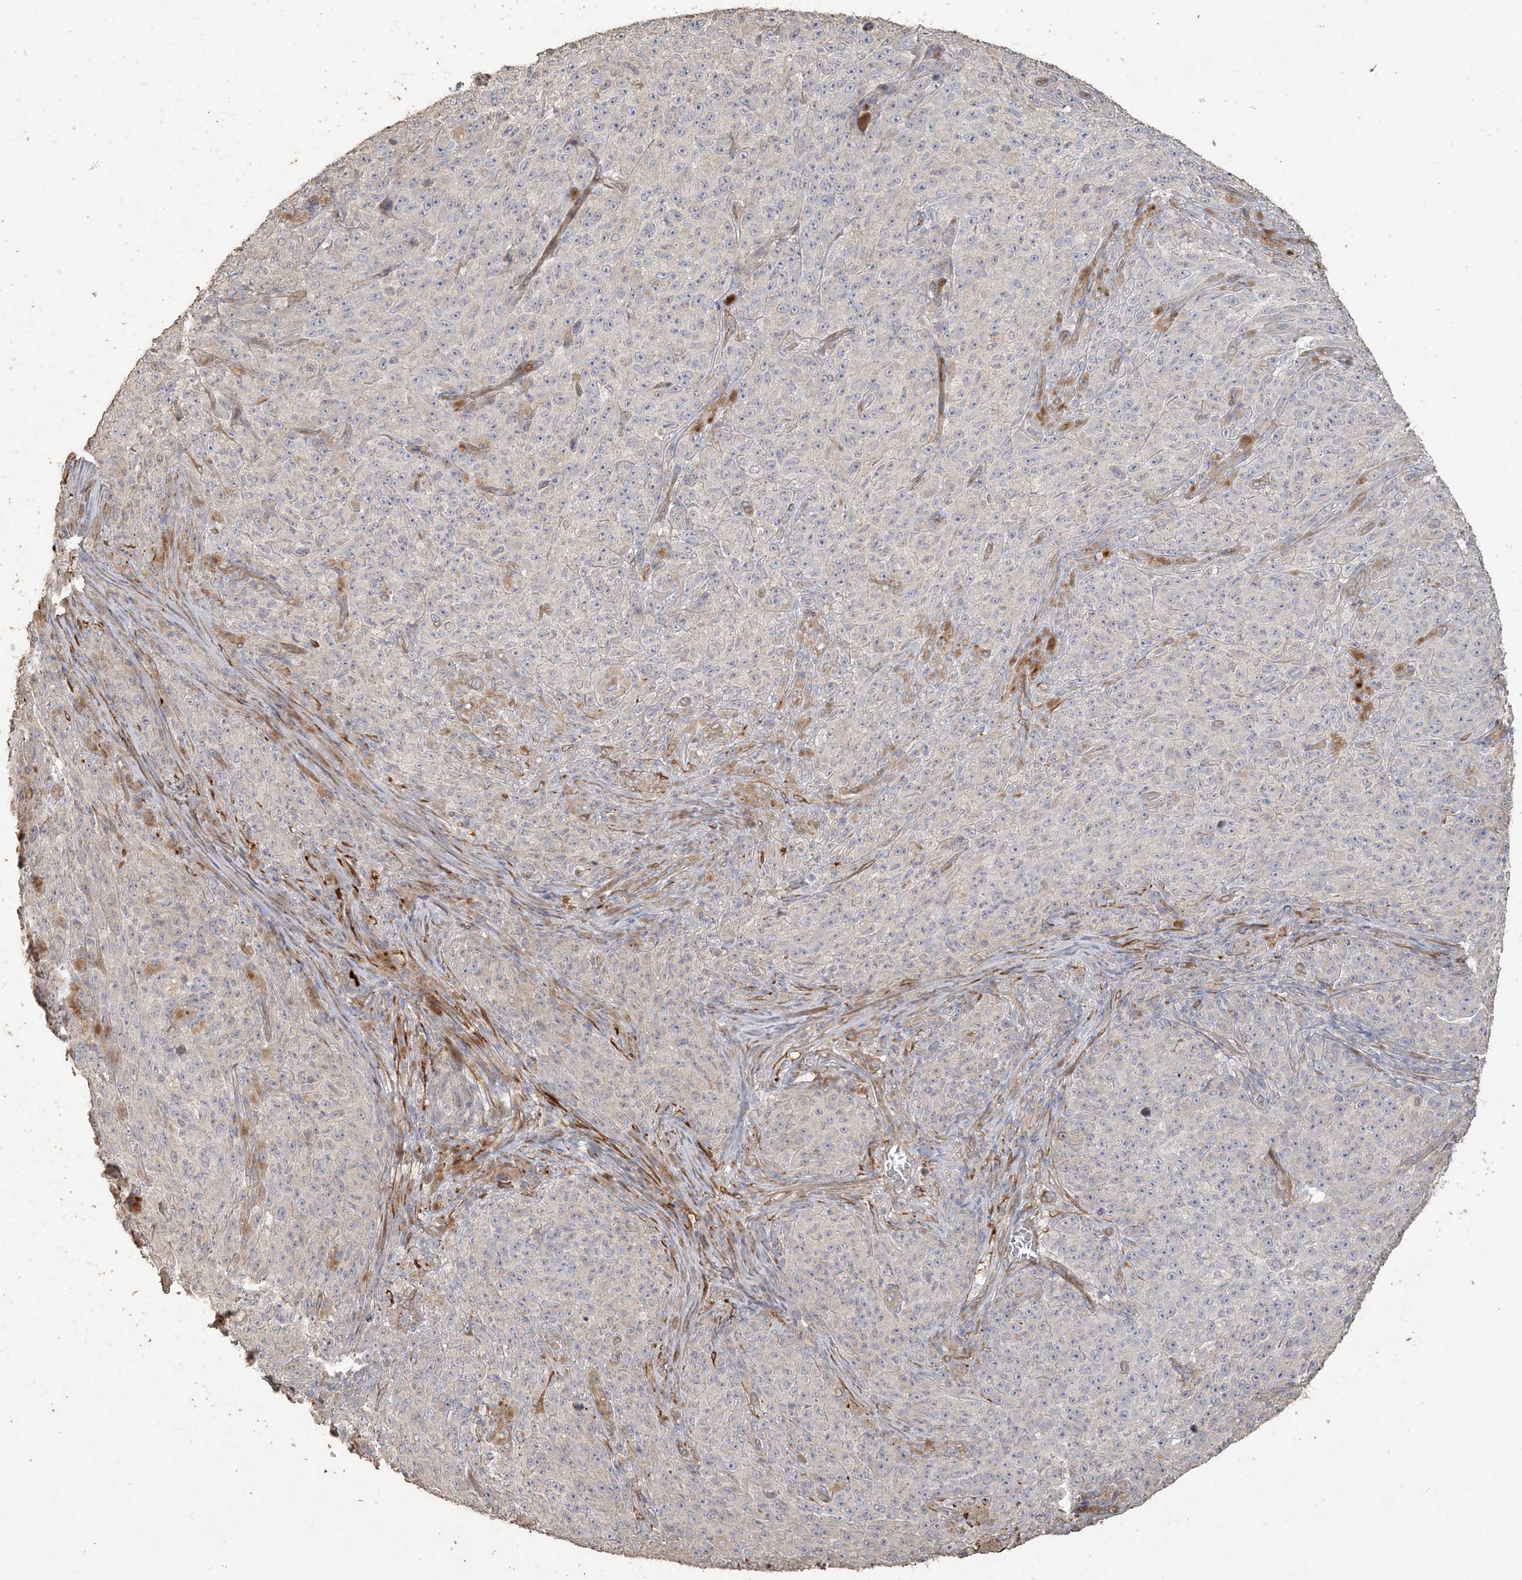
{"staining": {"intensity": "negative", "quantity": "none", "location": "none"}, "tissue": "melanoma", "cell_type": "Tumor cells", "image_type": "cancer", "snomed": [{"axis": "morphology", "description": "Malignant melanoma, NOS"}, {"axis": "topography", "description": "Skin"}], "caption": "Malignant melanoma was stained to show a protein in brown. There is no significant staining in tumor cells.", "gene": "RNF145", "patient": {"sex": "female", "age": 82}}